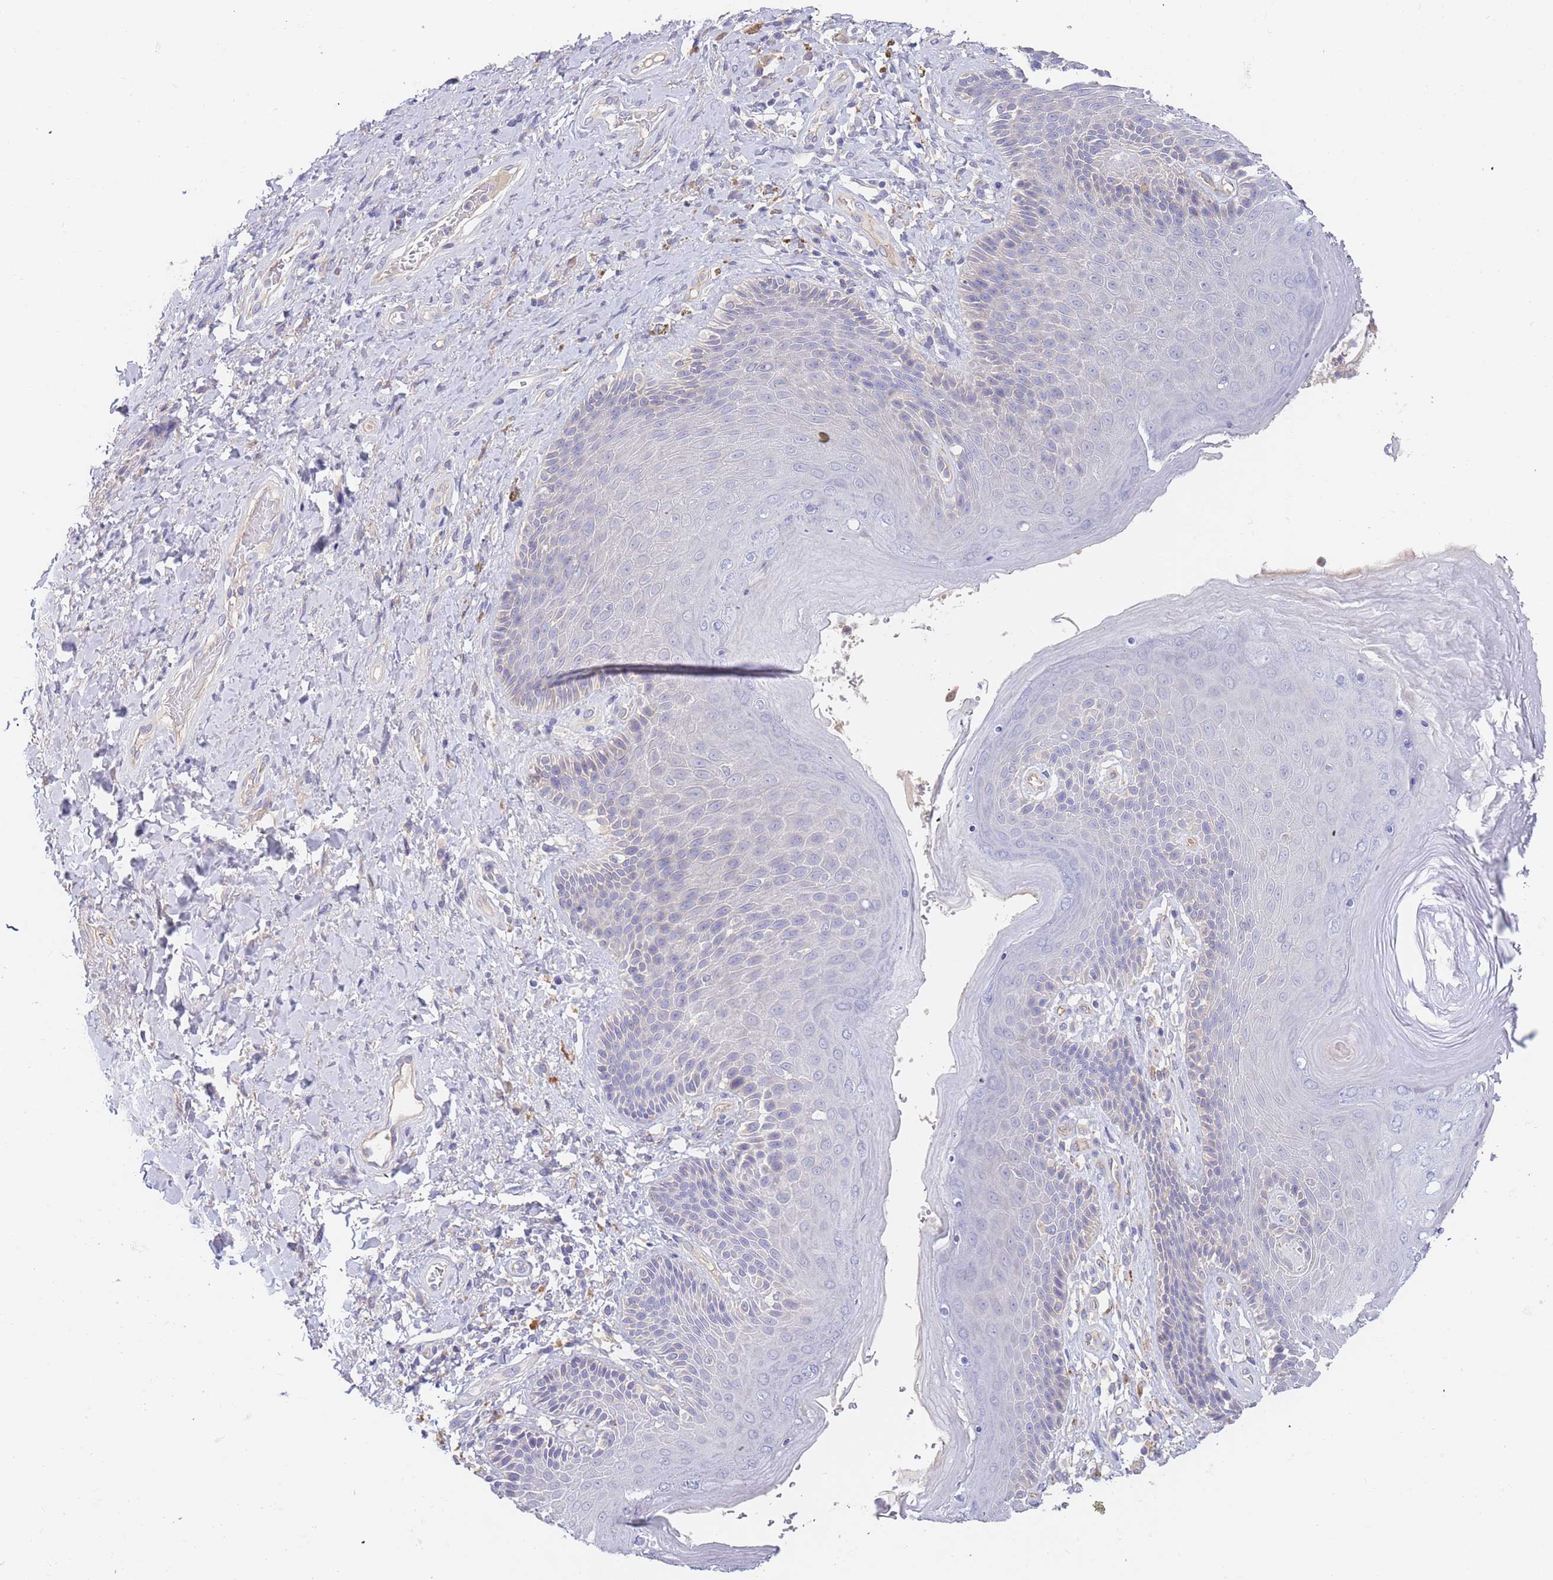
{"staining": {"intensity": "negative", "quantity": "none", "location": "none"}, "tissue": "skin", "cell_type": "Epidermal cells", "image_type": "normal", "snomed": [{"axis": "morphology", "description": "Normal tissue, NOS"}, {"axis": "topography", "description": "Anal"}], "caption": "Immunohistochemistry micrograph of benign skin: human skin stained with DAB (3,3'-diaminobenzidine) demonstrates no significant protein expression in epidermal cells.", "gene": "BORCS5", "patient": {"sex": "female", "age": 89}}